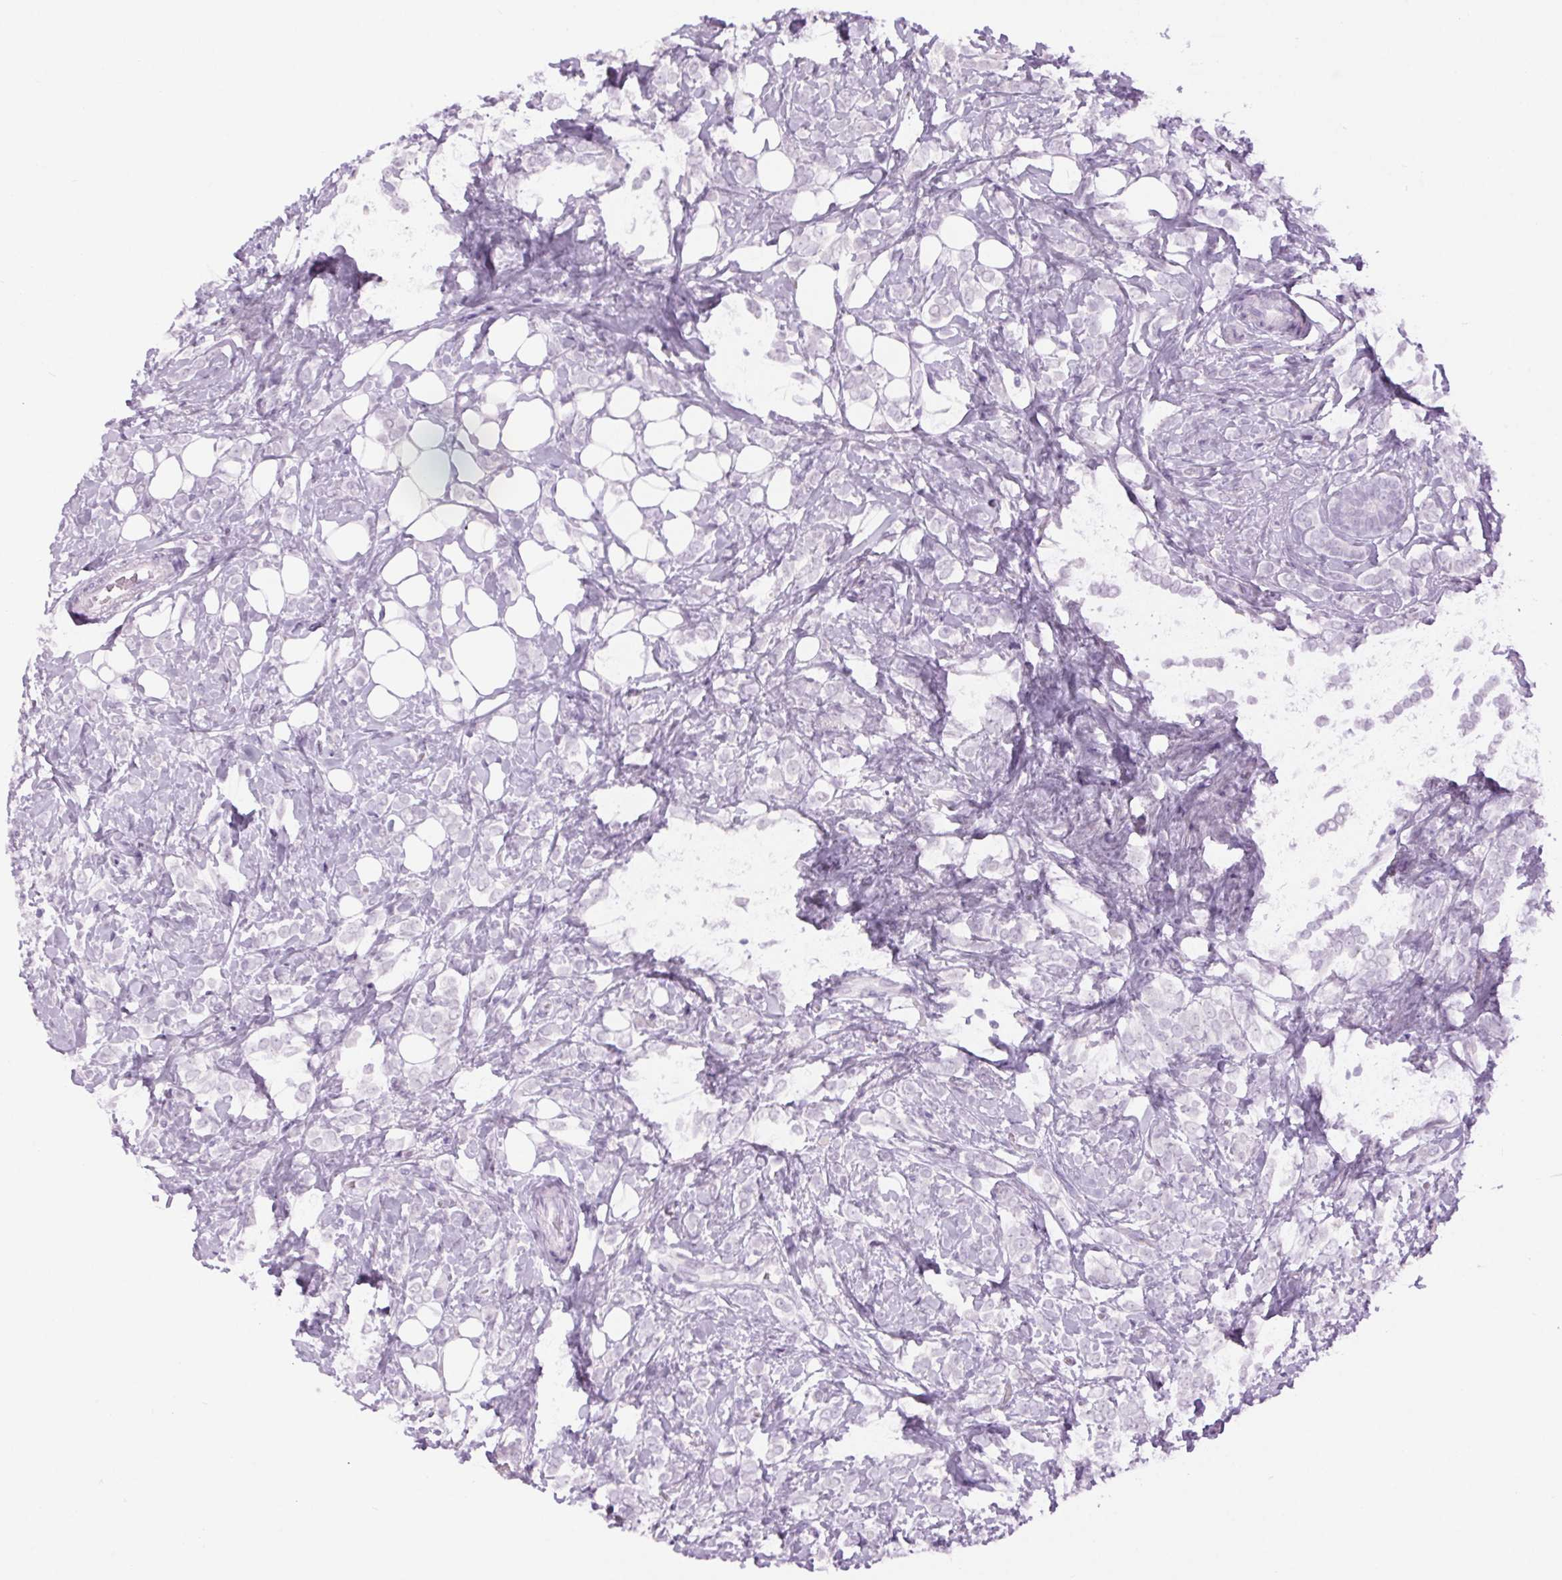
{"staining": {"intensity": "negative", "quantity": "none", "location": "none"}, "tissue": "breast cancer", "cell_type": "Tumor cells", "image_type": "cancer", "snomed": [{"axis": "morphology", "description": "Lobular carcinoma"}, {"axis": "topography", "description": "Breast"}], "caption": "The image displays no staining of tumor cells in breast cancer (lobular carcinoma).", "gene": "BEND2", "patient": {"sex": "female", "age": 49}}